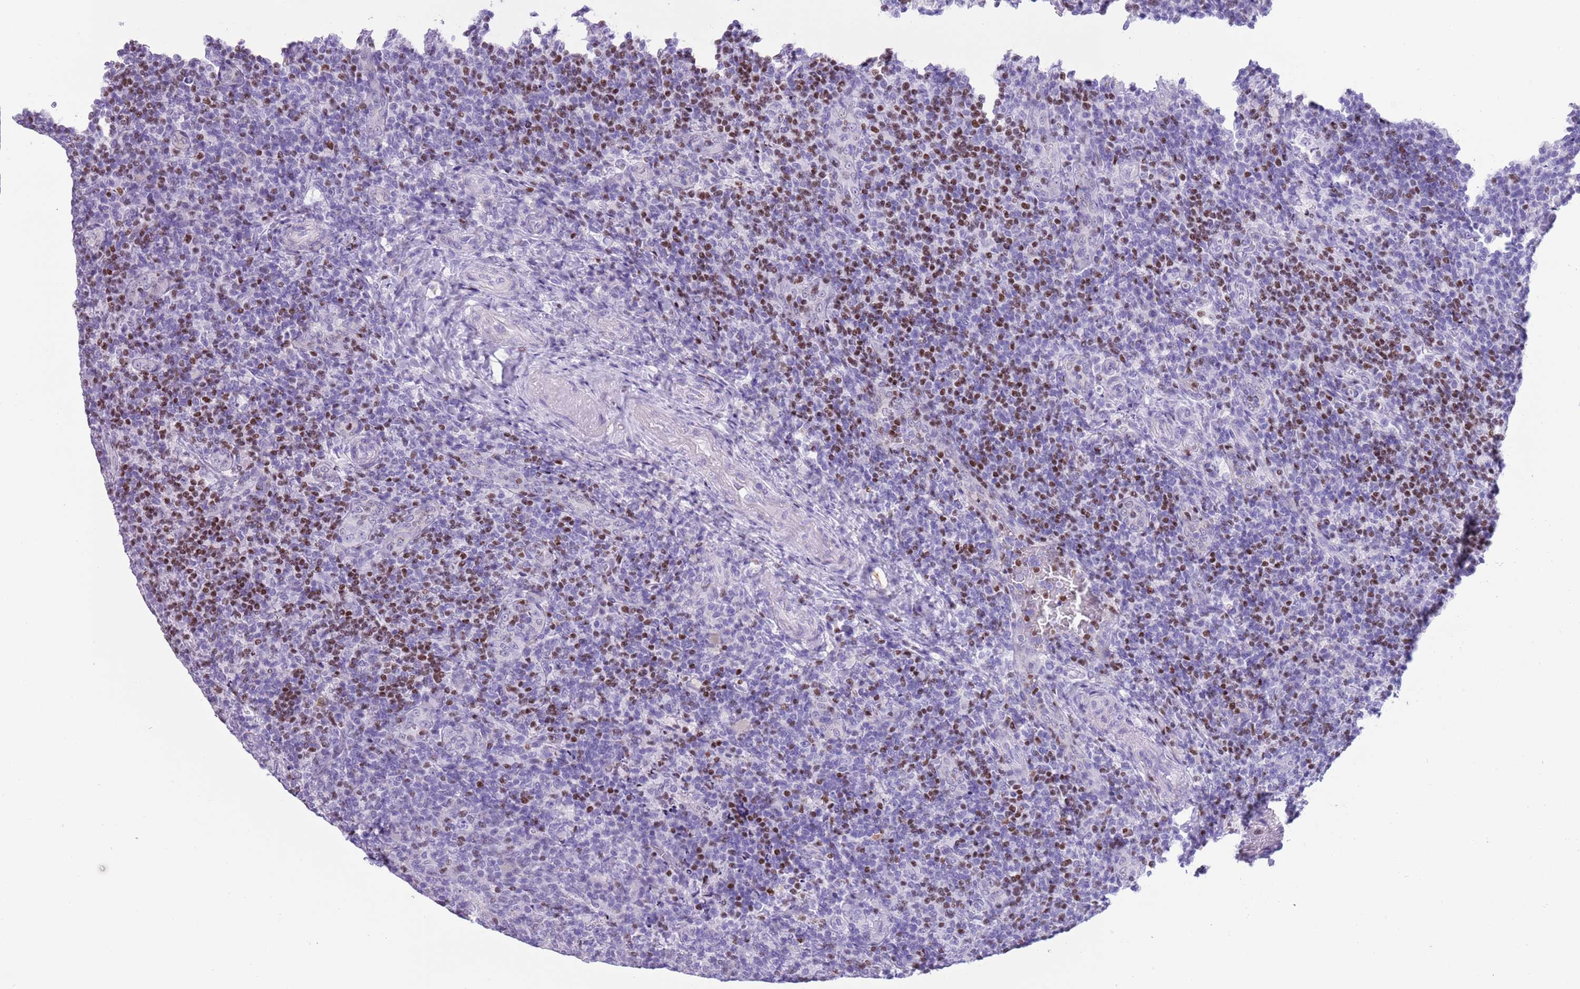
{"staining": {"intensity": "moderate", "quantity": "<25%", "location": "nuclear"}, "tissue": "tonsil", "cell_type": "Germinal center cells", "image_type": "normal", "snomed": [{"axis": "morphology", "description": "Normal tissue, NOS"}, {"axis": "topography", "description": "Tonsil"}], "caption": "Moderate nuclear staining is seen in about <25% of germinal center cells in normal tonsil.", "gene": "BCL11B", "patient": {"sex": "male", "age": 17}}